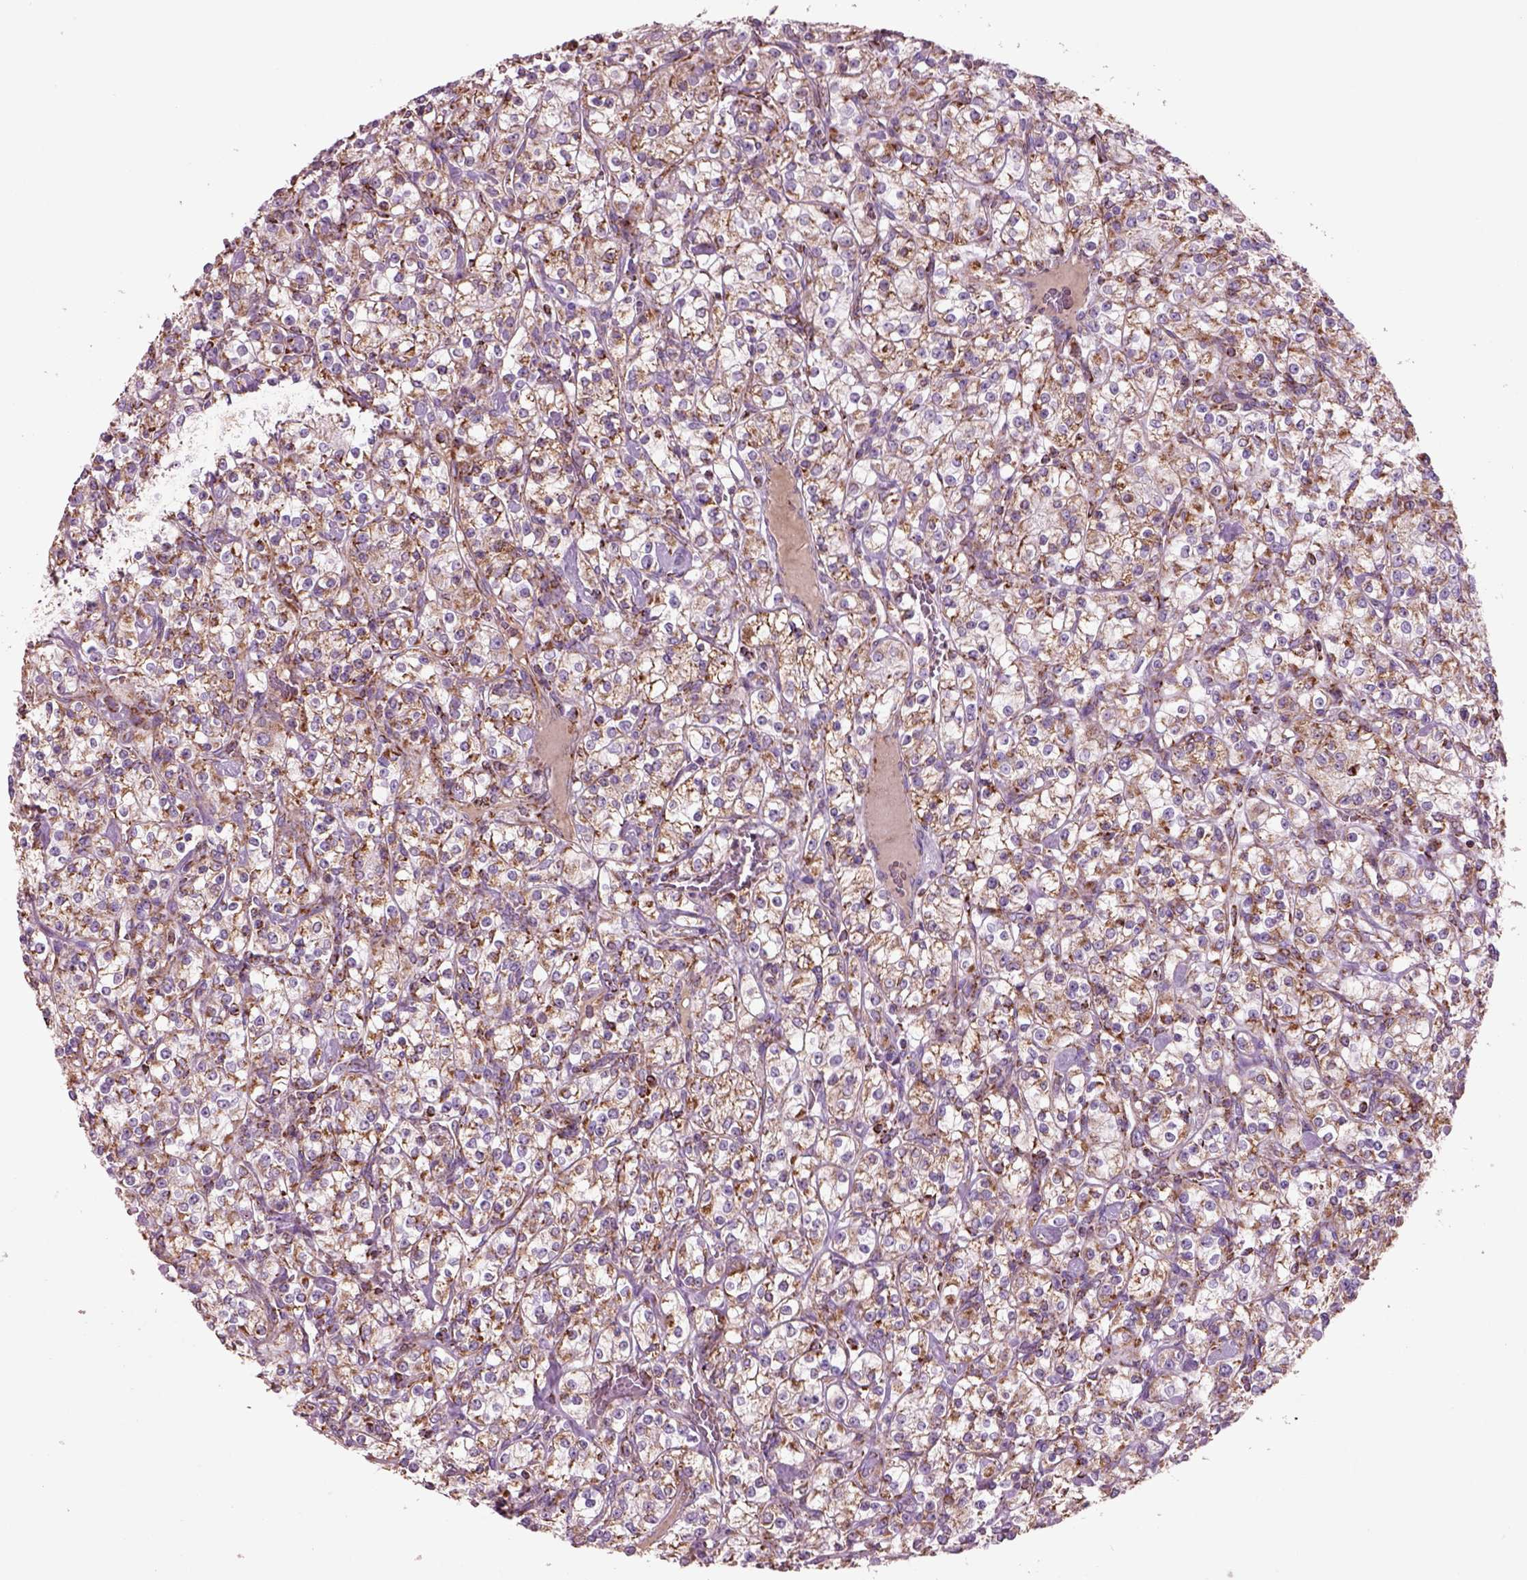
{"staining": {"intensity": "moderate", "quantity": ">75%", "location": "cytoplasmic/membranous"}, "tissue": "renal cancer", "cell_type": "Tumor cells", "image_type": "cancer", "snomed": [{"axis": "morphology", "description": "Adenocarcinoma, NOS"}, {"axis": "topography", "description": "Kidney"}], "caption": "Immunohistochemical staining of human renal cancer demonstrates medium levels of moderate cytoplasmic/membranous staining in approximately >75% of tumor cells.", "gene": "SLC25A24", "patient": {"sex": "male", "age": 77}}